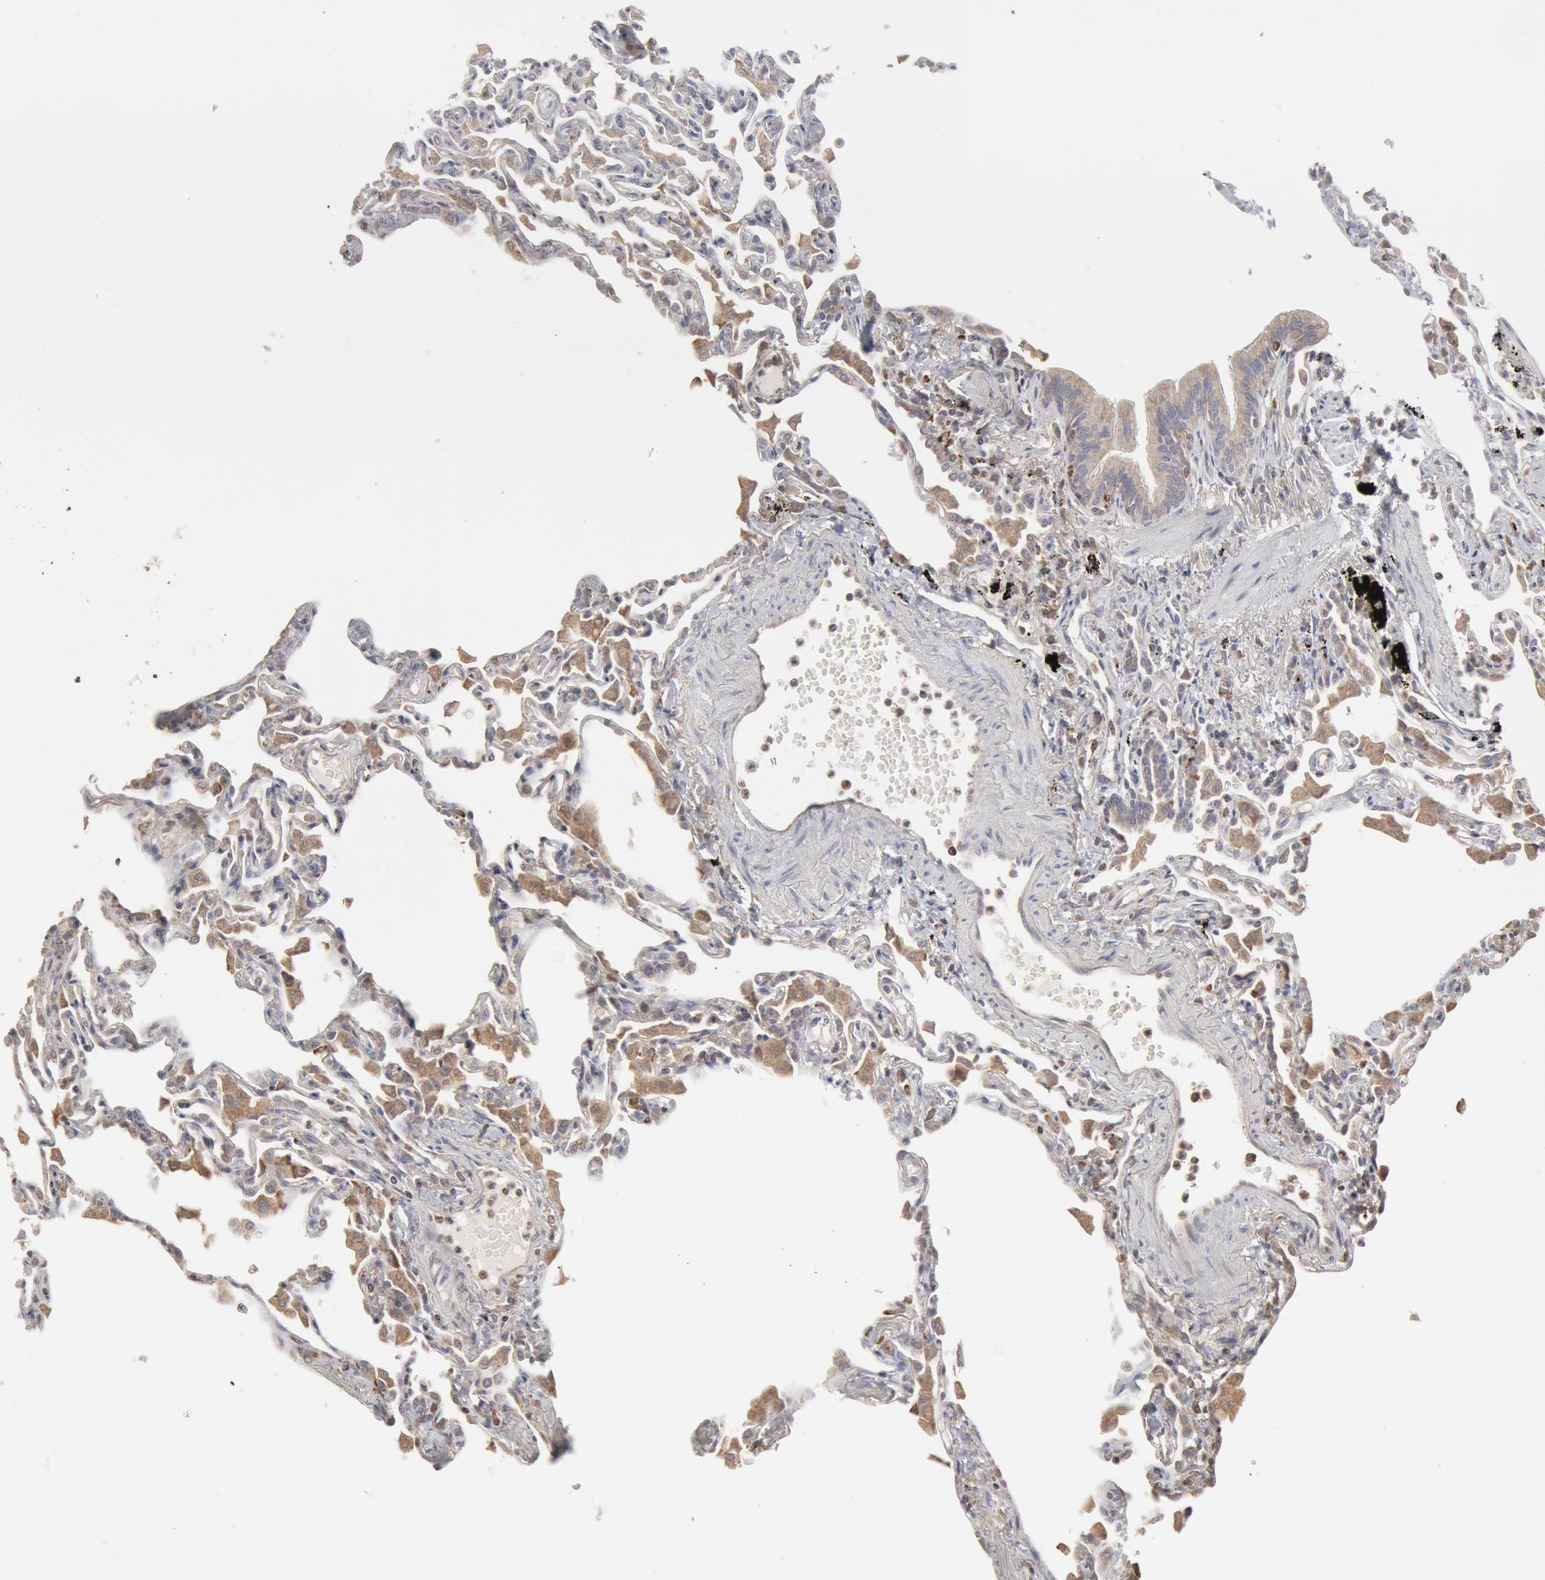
{"staining": {"intensity": "negative", "quantity": "none", "location": "none"}, "tissue": "lung", "cell_type": "Alveolar cells", "image_type": "normal", "snomed": [{"axis": "morphology", "description": "Normal tissue, NOS"}, {"axis": "topography", "description": "Lung"}], "caption": "Immunohistochemistry (IHC) of normal human lung demonstrates no positivity in alveolar cells.", "gene": "OSBPL8", "patient": {"sex": "female", "age": 49}}